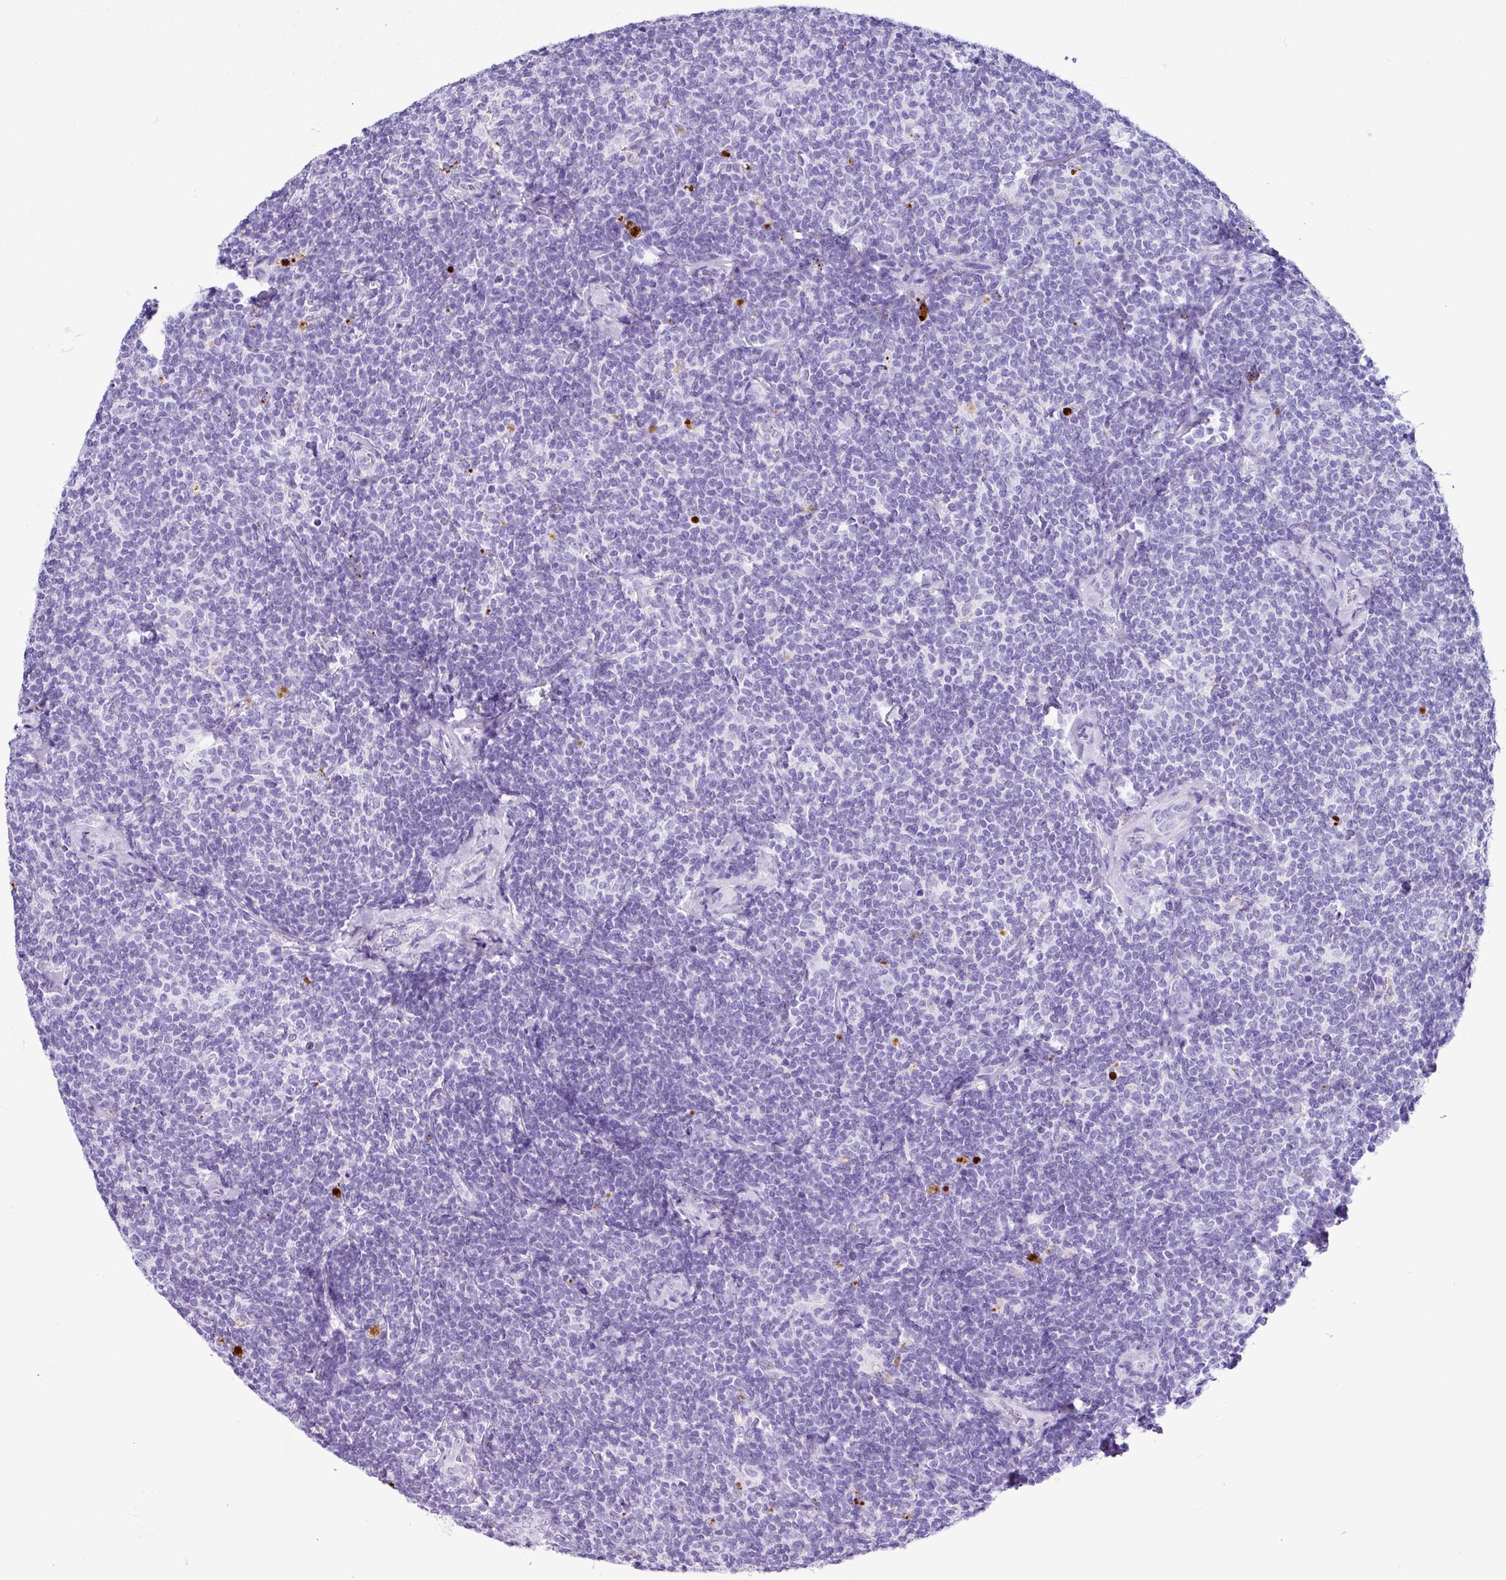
{"staining": {"intensity": "negative", "quantity": "none", "location": "none"}, "tissue": "lymphoma", "cell_type": "Tumor cells", "image_type": "cancer", "snomed": [{"axis": "morphology", "description": "Malignant lymphoma, non-Hodgkin's type, Low grade"}, {"axis": "topography", "description": "Lymph node"}], "caption": "Immunohistochemistry (IHC) image of neoplastic tissue: human lymphoma stained with DAB reveals no significant protein positivity in tumor cells. The staining is performed using DAB (3,3'-diaminobenzidine) brown chromogen with nuclei counter-stained in using hematoxylin.", "gene": "ZG16", "patient": {"sex": "female", "age": 56}}